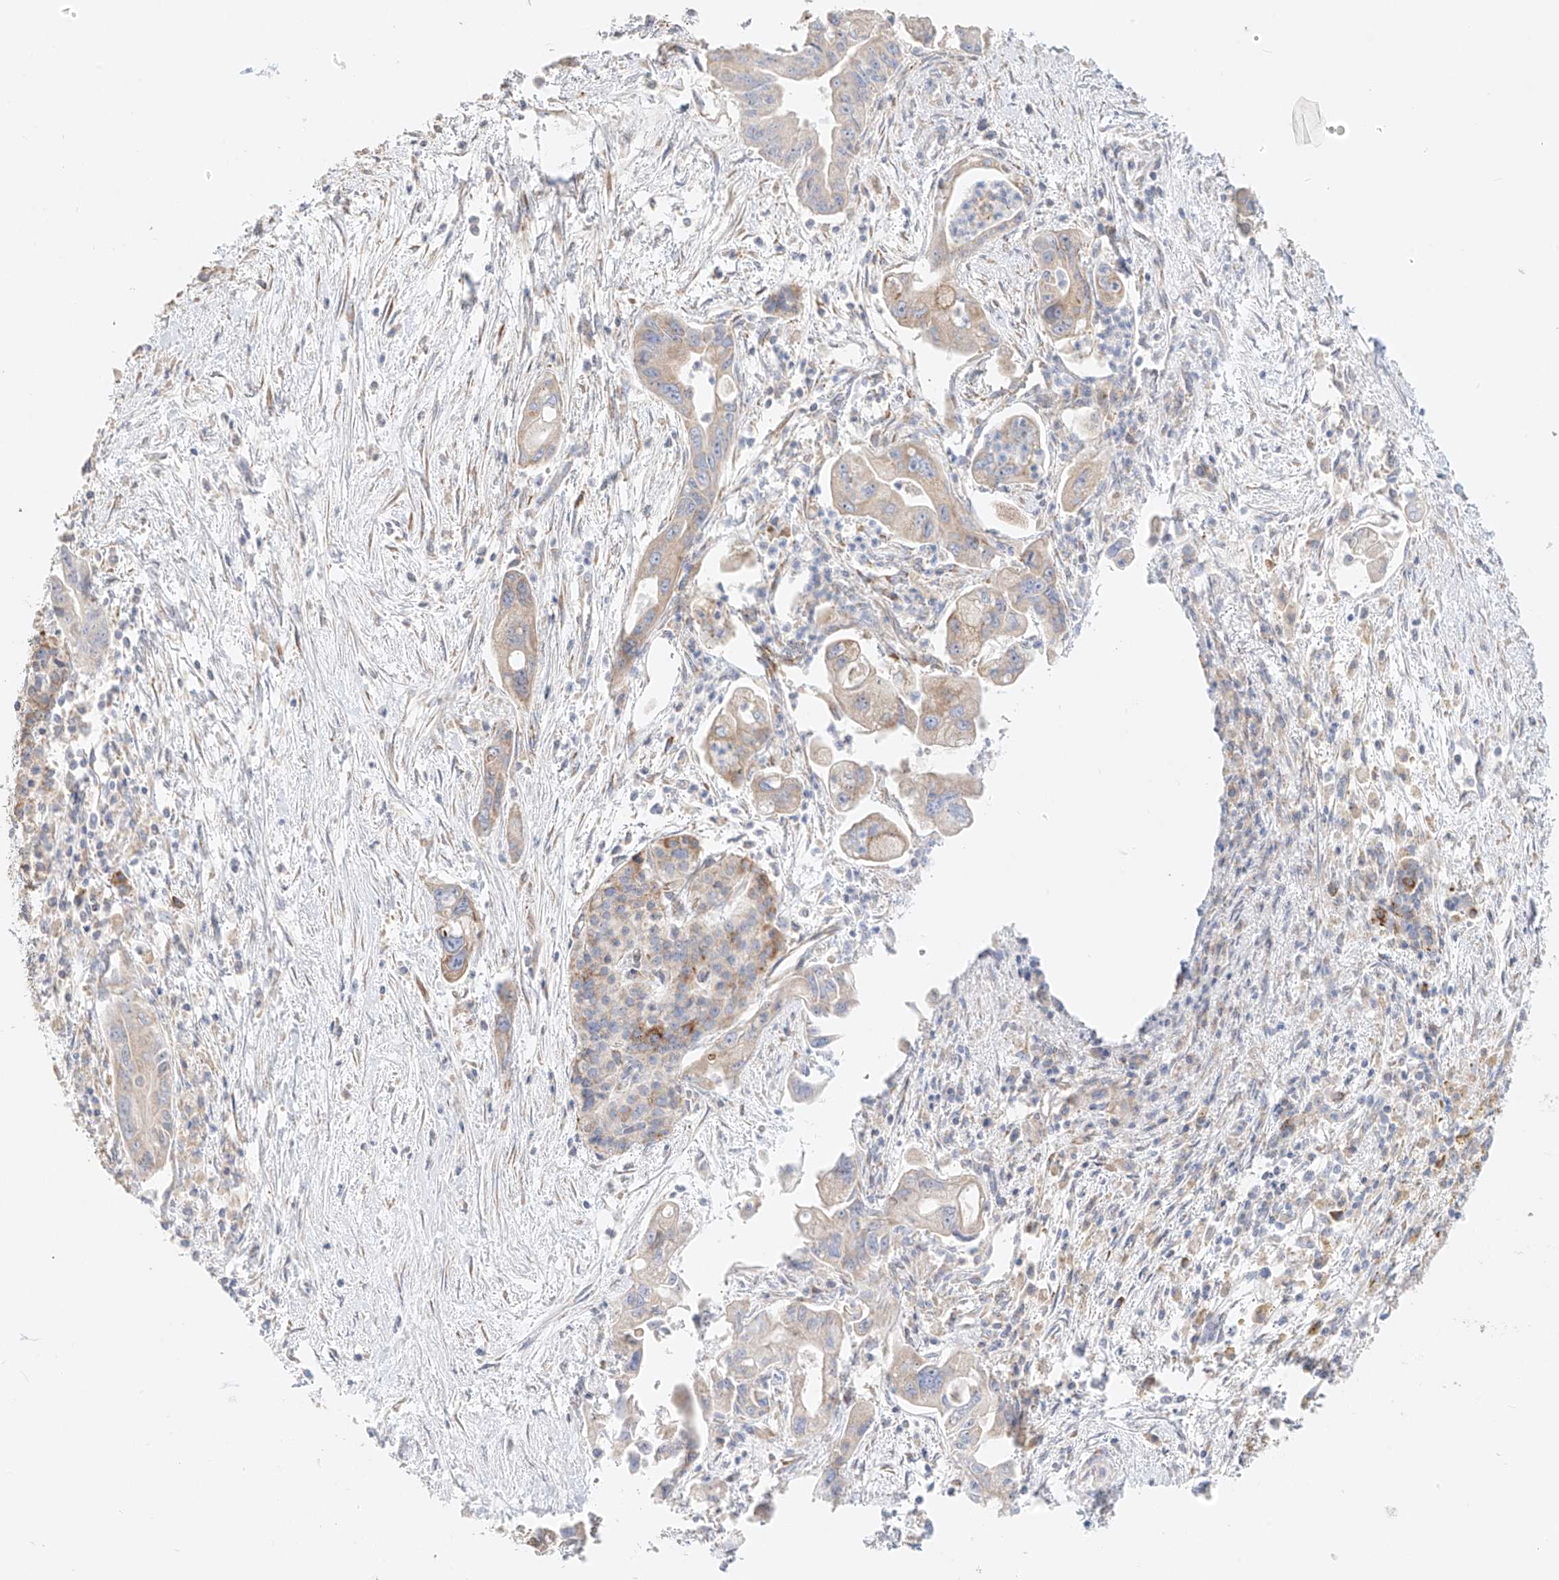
{"staining": {"intensity": "negative", "quantity": "none", "location": "none"}, "tissue": "pancreatic cancer", "cell_type": "Tumor cells", "image_type": "cancer", "snomed": [{"axis": "morphology", "description": "Adenocarcinoma, NOS"}, {"axis": "topography", "description": "Pancreas"}], "caption": "This image is of adenocarcinoma (pancreatic) stained with immunohistochemistry (IHC) to label a protein in brown with the nuclei are counter-stained blue. There is no positivity in tumor cells. (DAB IHC, high magnification).", "gene": "COLGALT2", "patient": {"sex": "male", "age": 70}}